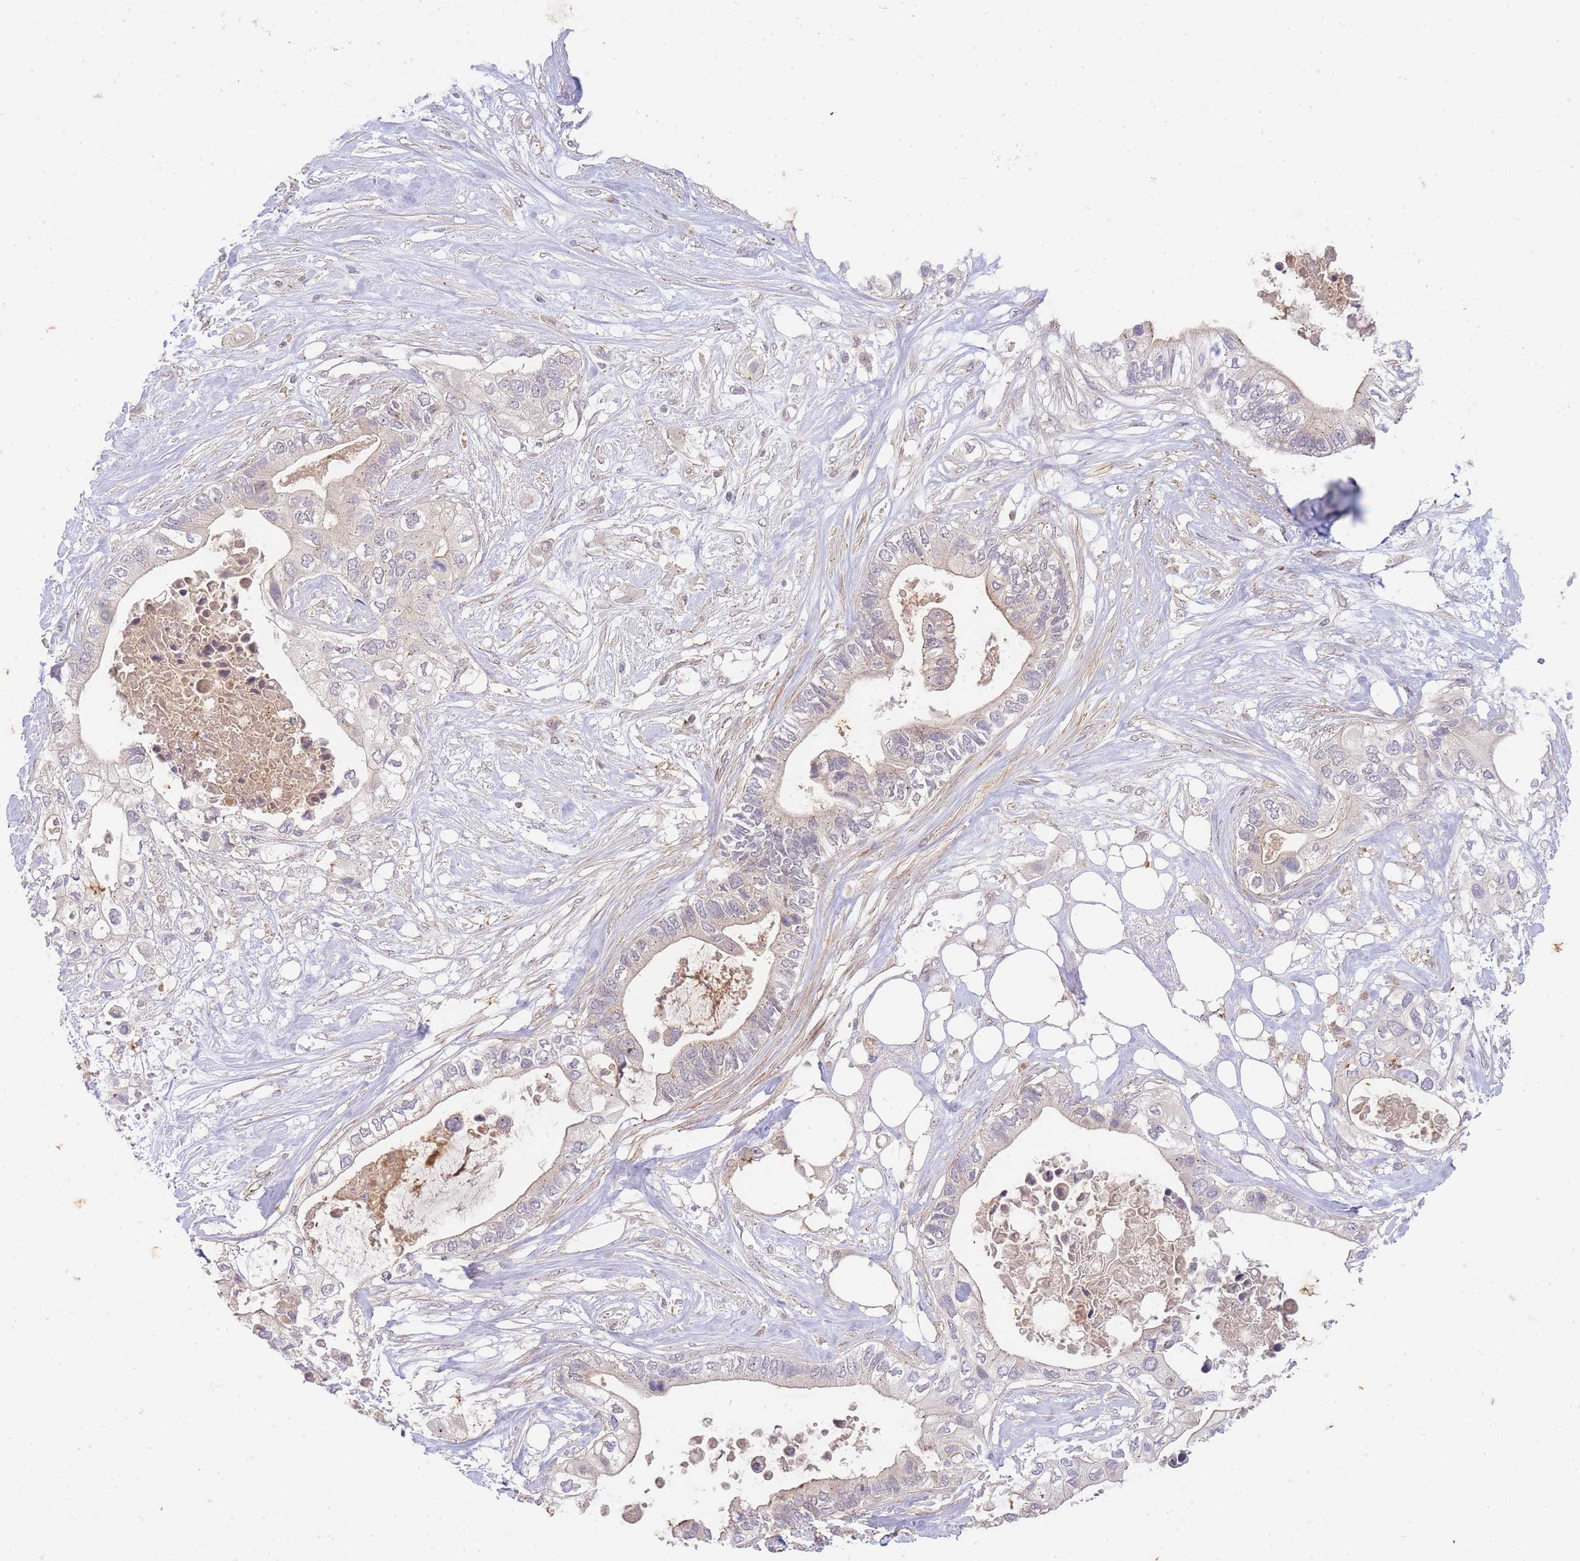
{"staining": {"intensity": "negative", "quantity": "none", "location": "none"}, "tissue": "pancreatic cancer", "cell_type": "Tumor cells", "image_type": "cancer", "snomed": [{"axis": "morphology", "description": "Adenocarcinoma, NOS"}, {"axis": "topography", "description": "Pancreas"}], "caption": "The immunohistochemistry (IHC) image has no significant positivity in tumor cells of pancreatic cancer (adenocarcinoma) tissue.", "gene": "ST8SIA4", "patient": {"sex": "female", "age": 63}}